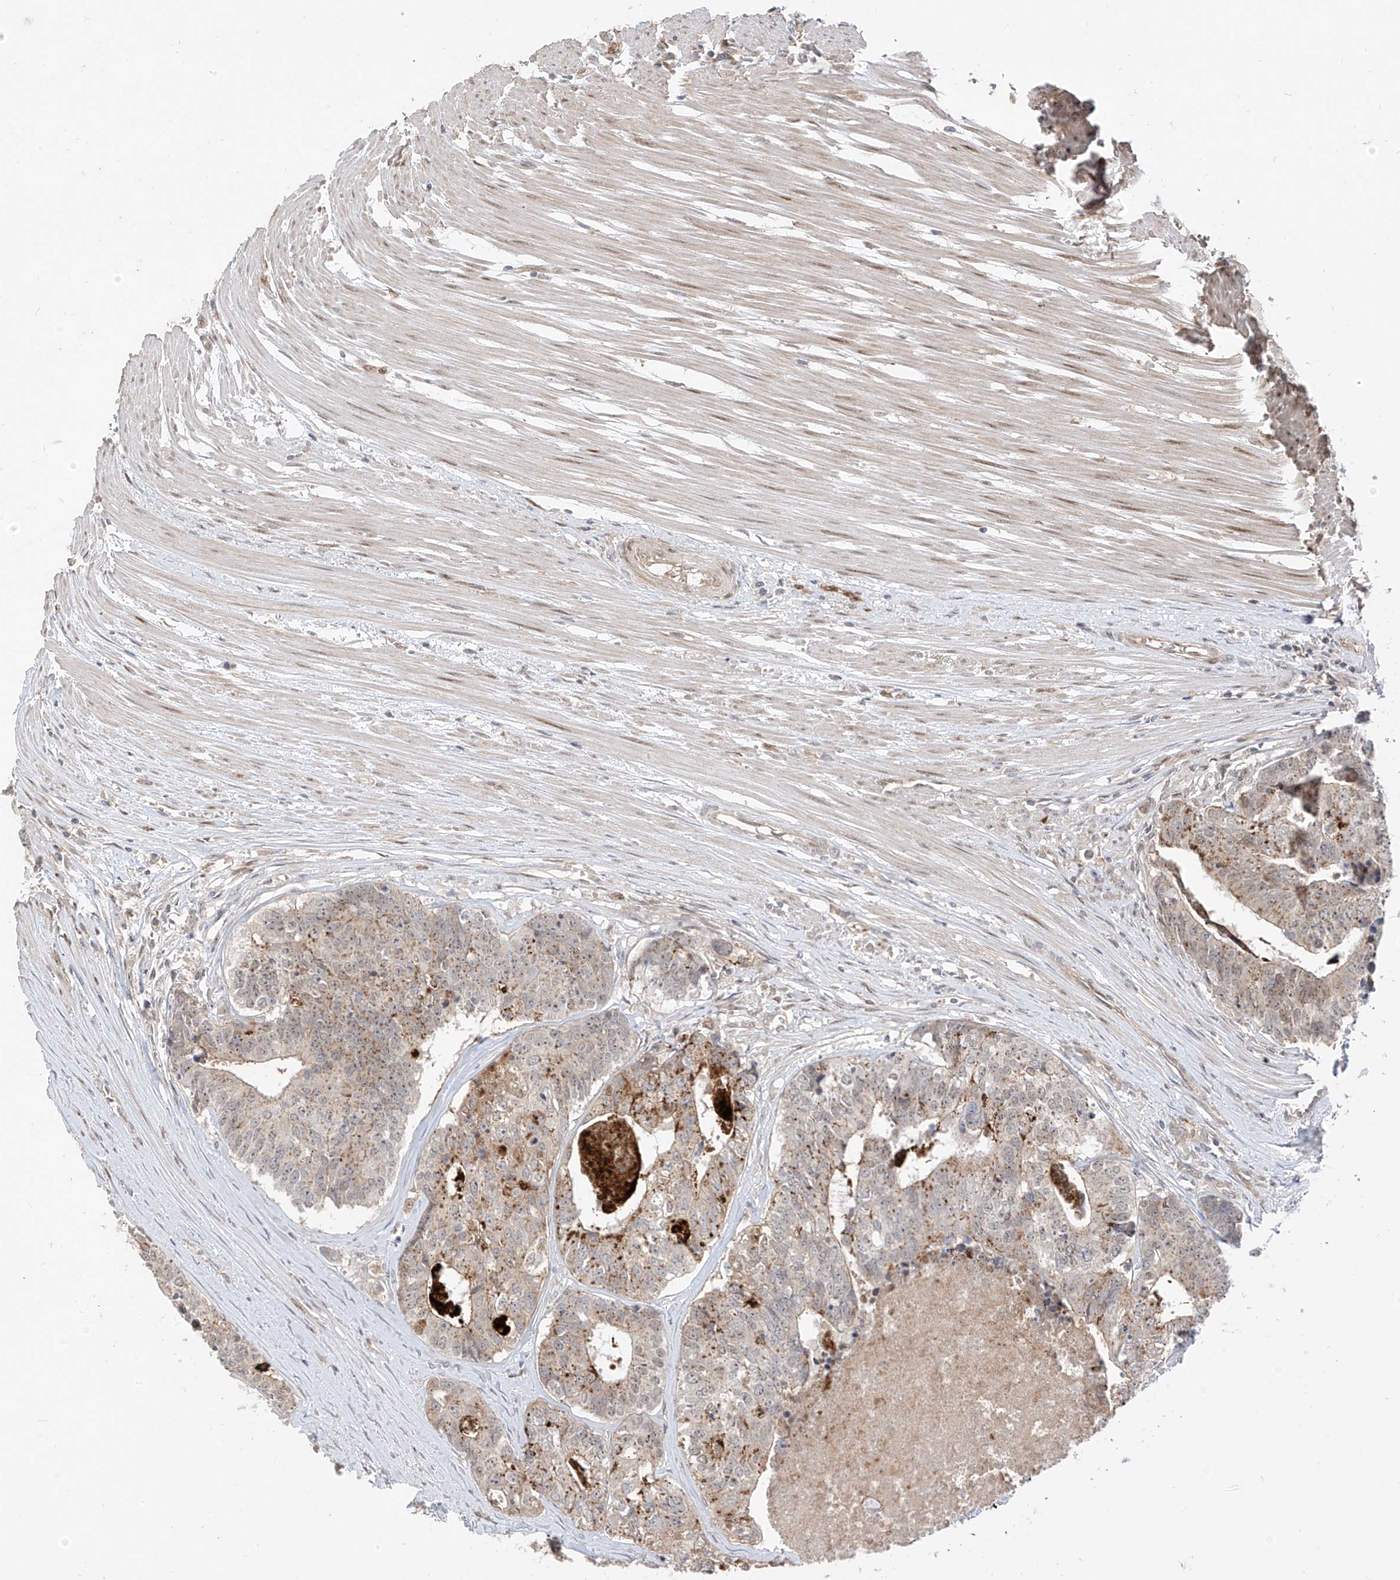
{"staining": {"intensity": "strong", "quantity": "<25%", "location": "cytoplasmic/membranous"}, "tissue": "colorectal cancer", "cell_type": "Tumor cells", "image_type": "cancer", "snomed": [{"axis": "morphology", "description": "Adenocarcinoma, NOS"}, {"axis": "topography", "description": "Colon"}], "caption": "A photomicrograph of colorectal adenocarcinoma stained for a protein exhibits strong cytoplasmic/membranous brown staining in tumor cells. Immunohistochemistry (ihc) stains the protein in brown and the nuclei are stained blue.", "gene": "MRTFA", "patient": {"sex": "female", "age": 67}}